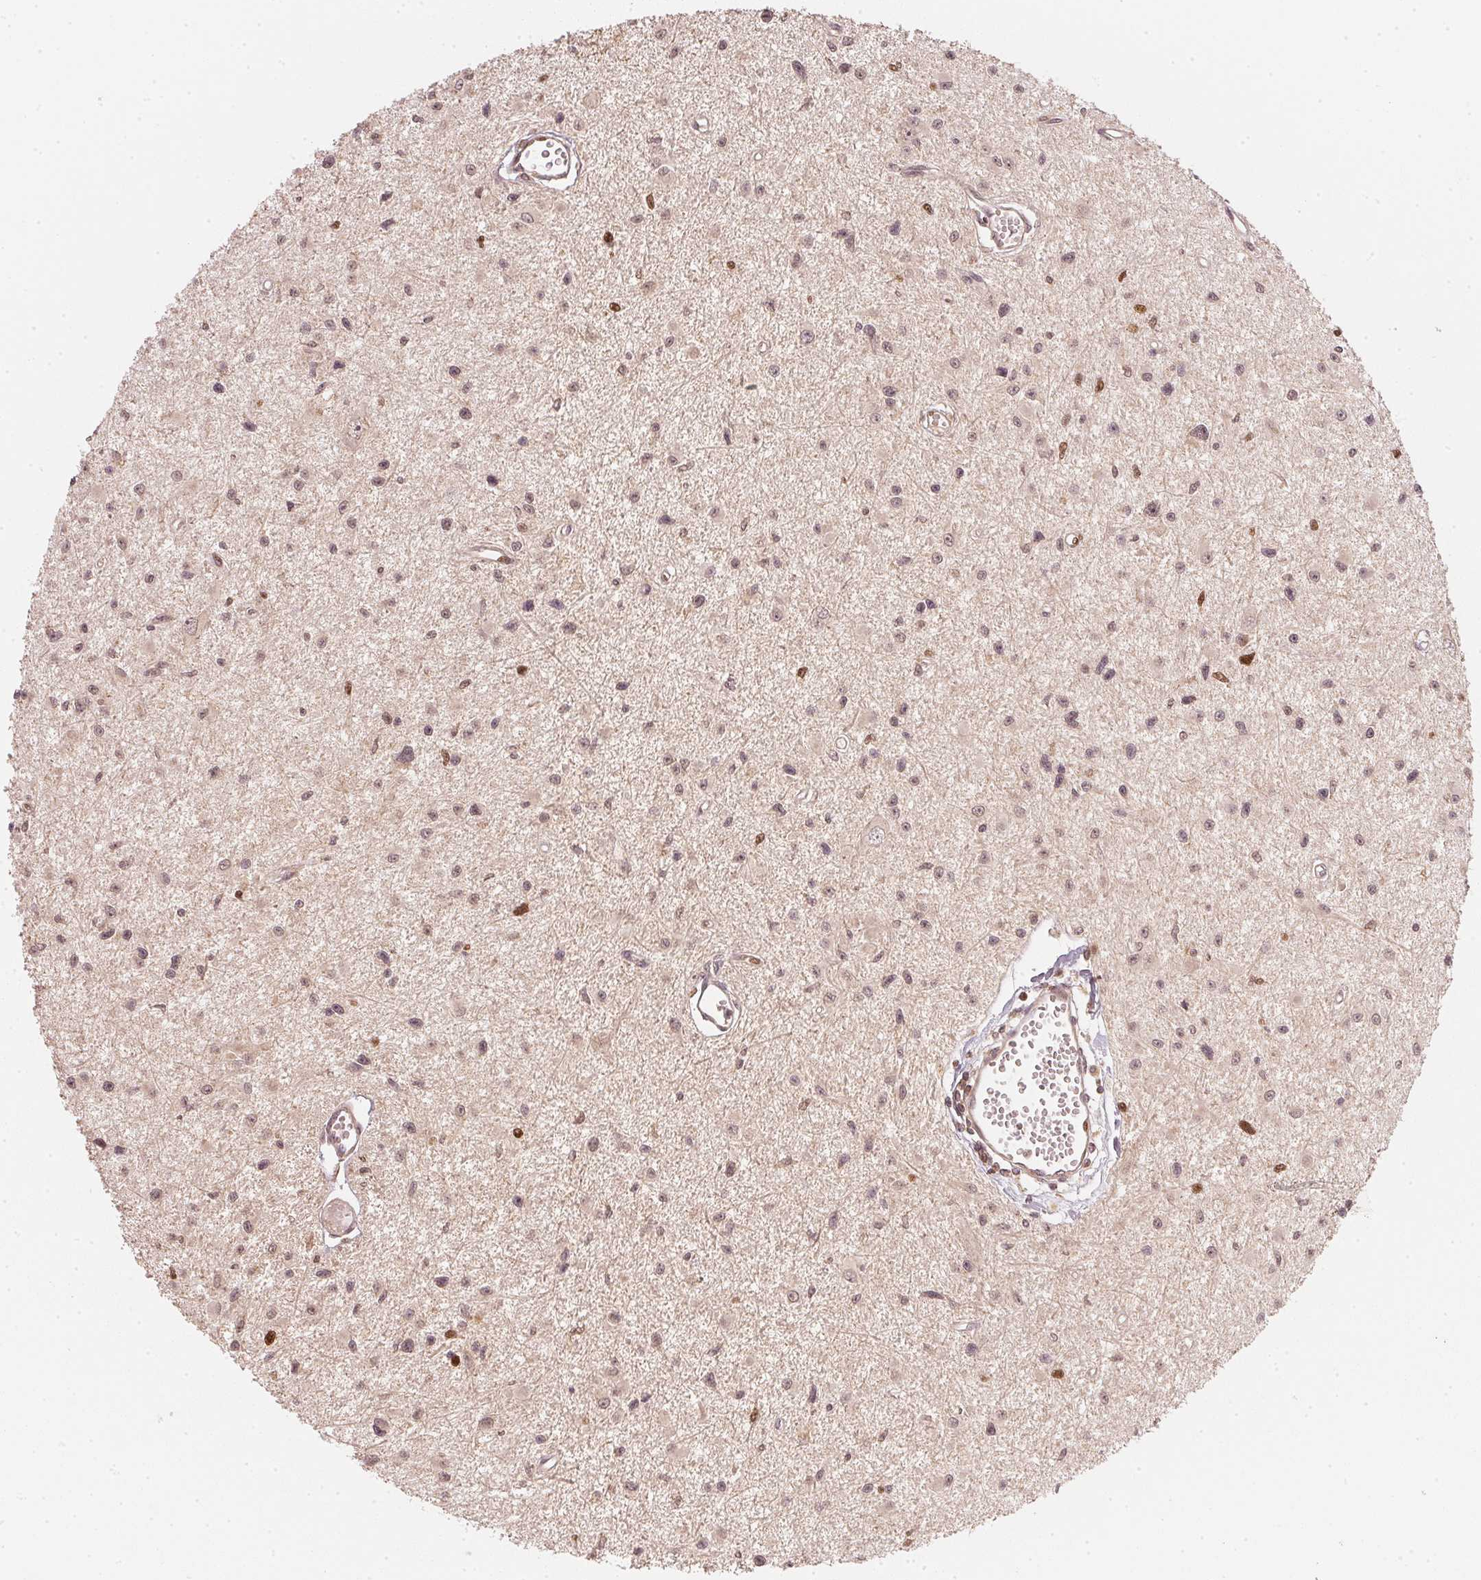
{"staining": {"intensity": "weak", "quantity": ">75%", "location": "nuclear"}, "tissue": "glioma", "cell_type": "Tumor cells", "image_type": "cancer", "snomed": [{"axis": "morphology", "description": "Glioma, malignant, High grade"}, {"axis": "topography", "description": "Brain"}], "caption": "Glioma stained with a protein marker demonstrates weak staining in tumor cells.", "gene": "UBE2L3", "patient": {"sex": "male", "age": 54}}